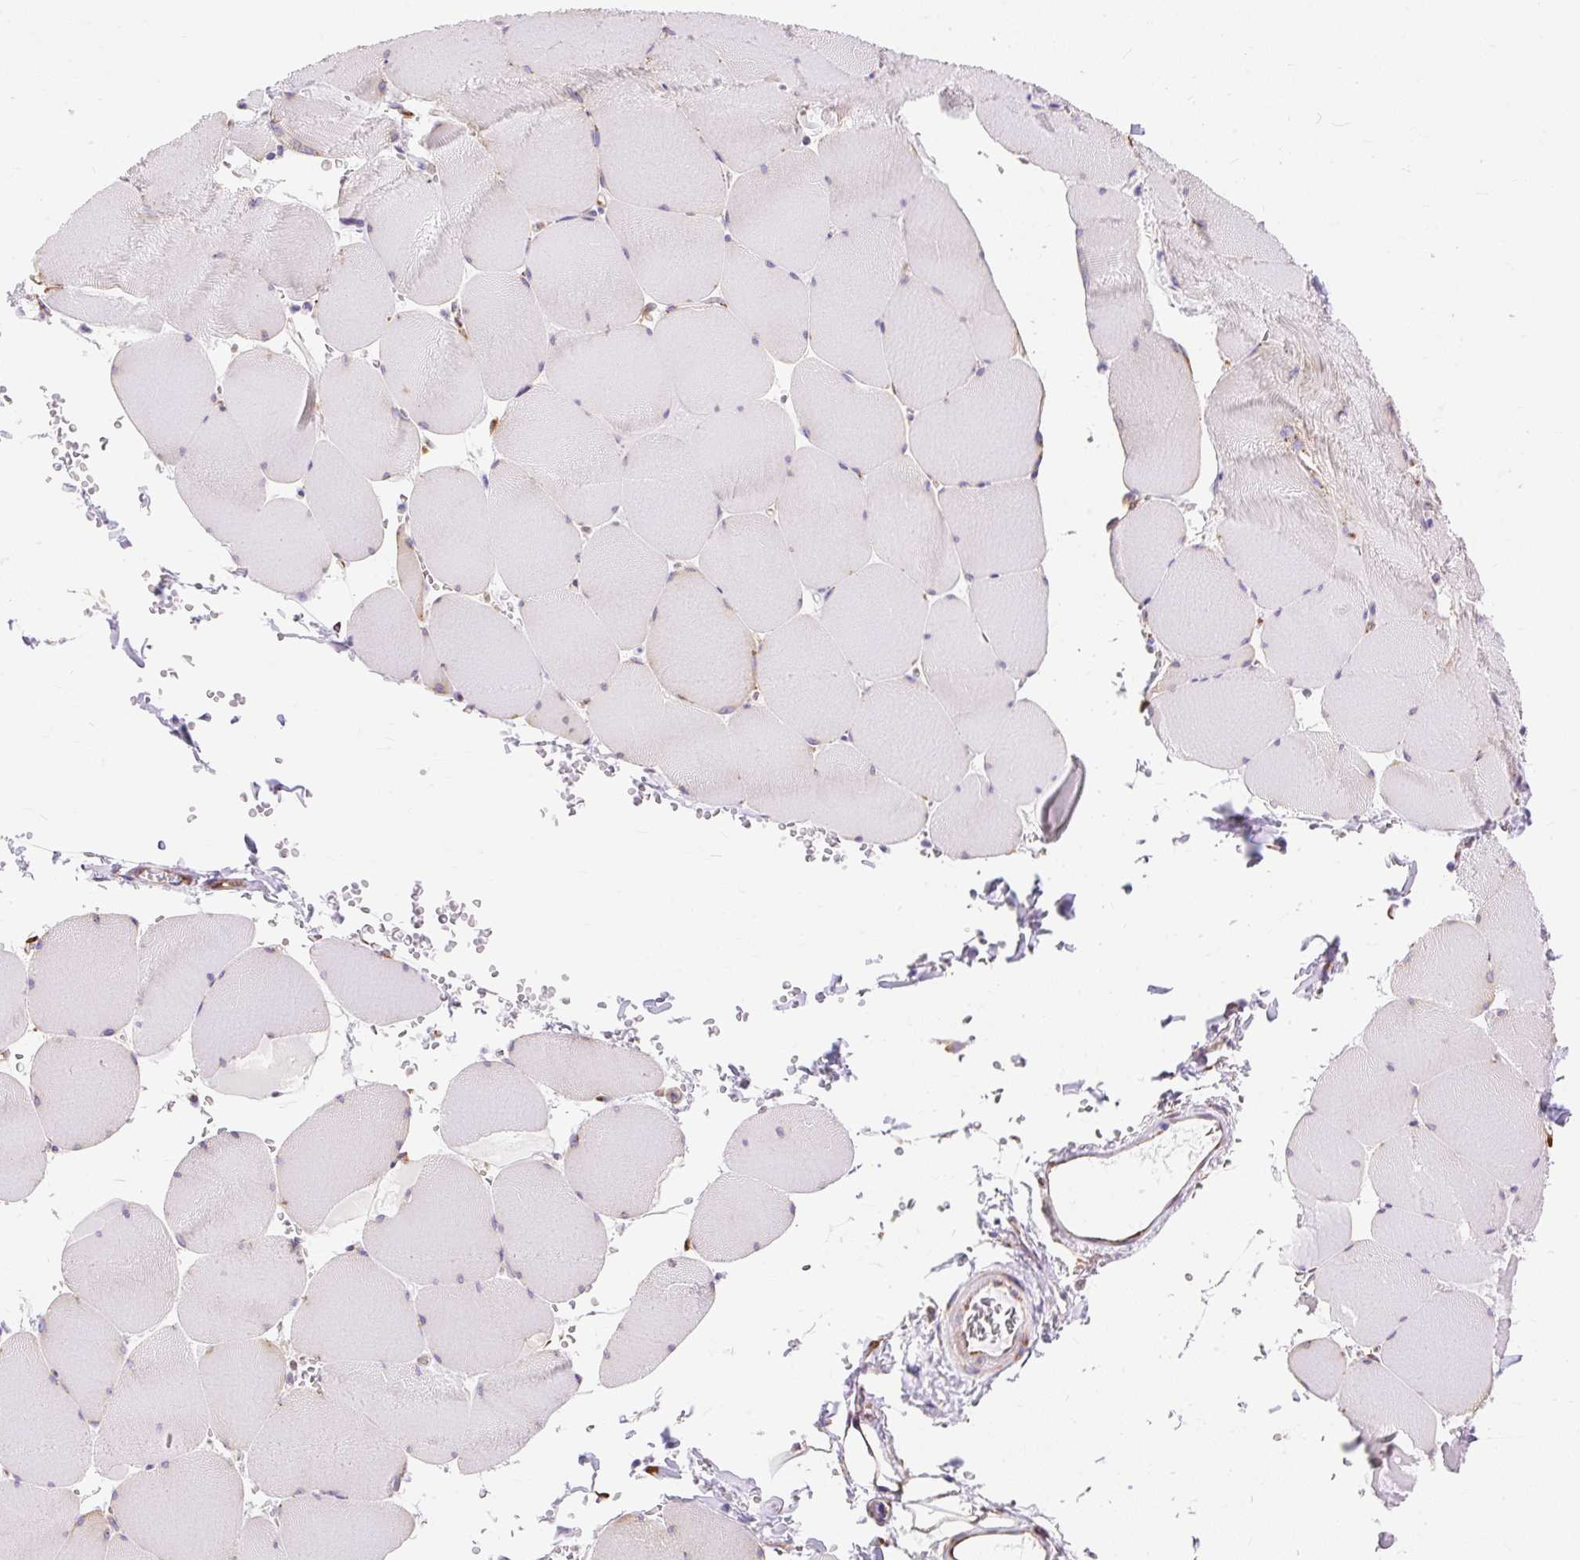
{"staining": {"intensity": "negative", "quantity": "none", "location": "none"}, "tissue": "skeletal muscle", "cell_type": "Myocytes", "image_type": "normal", "snomed": [{"axis": "morphology", "description": "Normal tissue, NOS"}, {"axis": "topography", "description": "Skeletal muscle"}, {"axis": "topography", "description": "Head-Neck"}], "caption": "This is an IHC photomicrograph of benign skeletal muscle. There is no staining in myocytes.", "gene": "ENSG00000260836", "patient": {"sex": "male", "age": 66}}